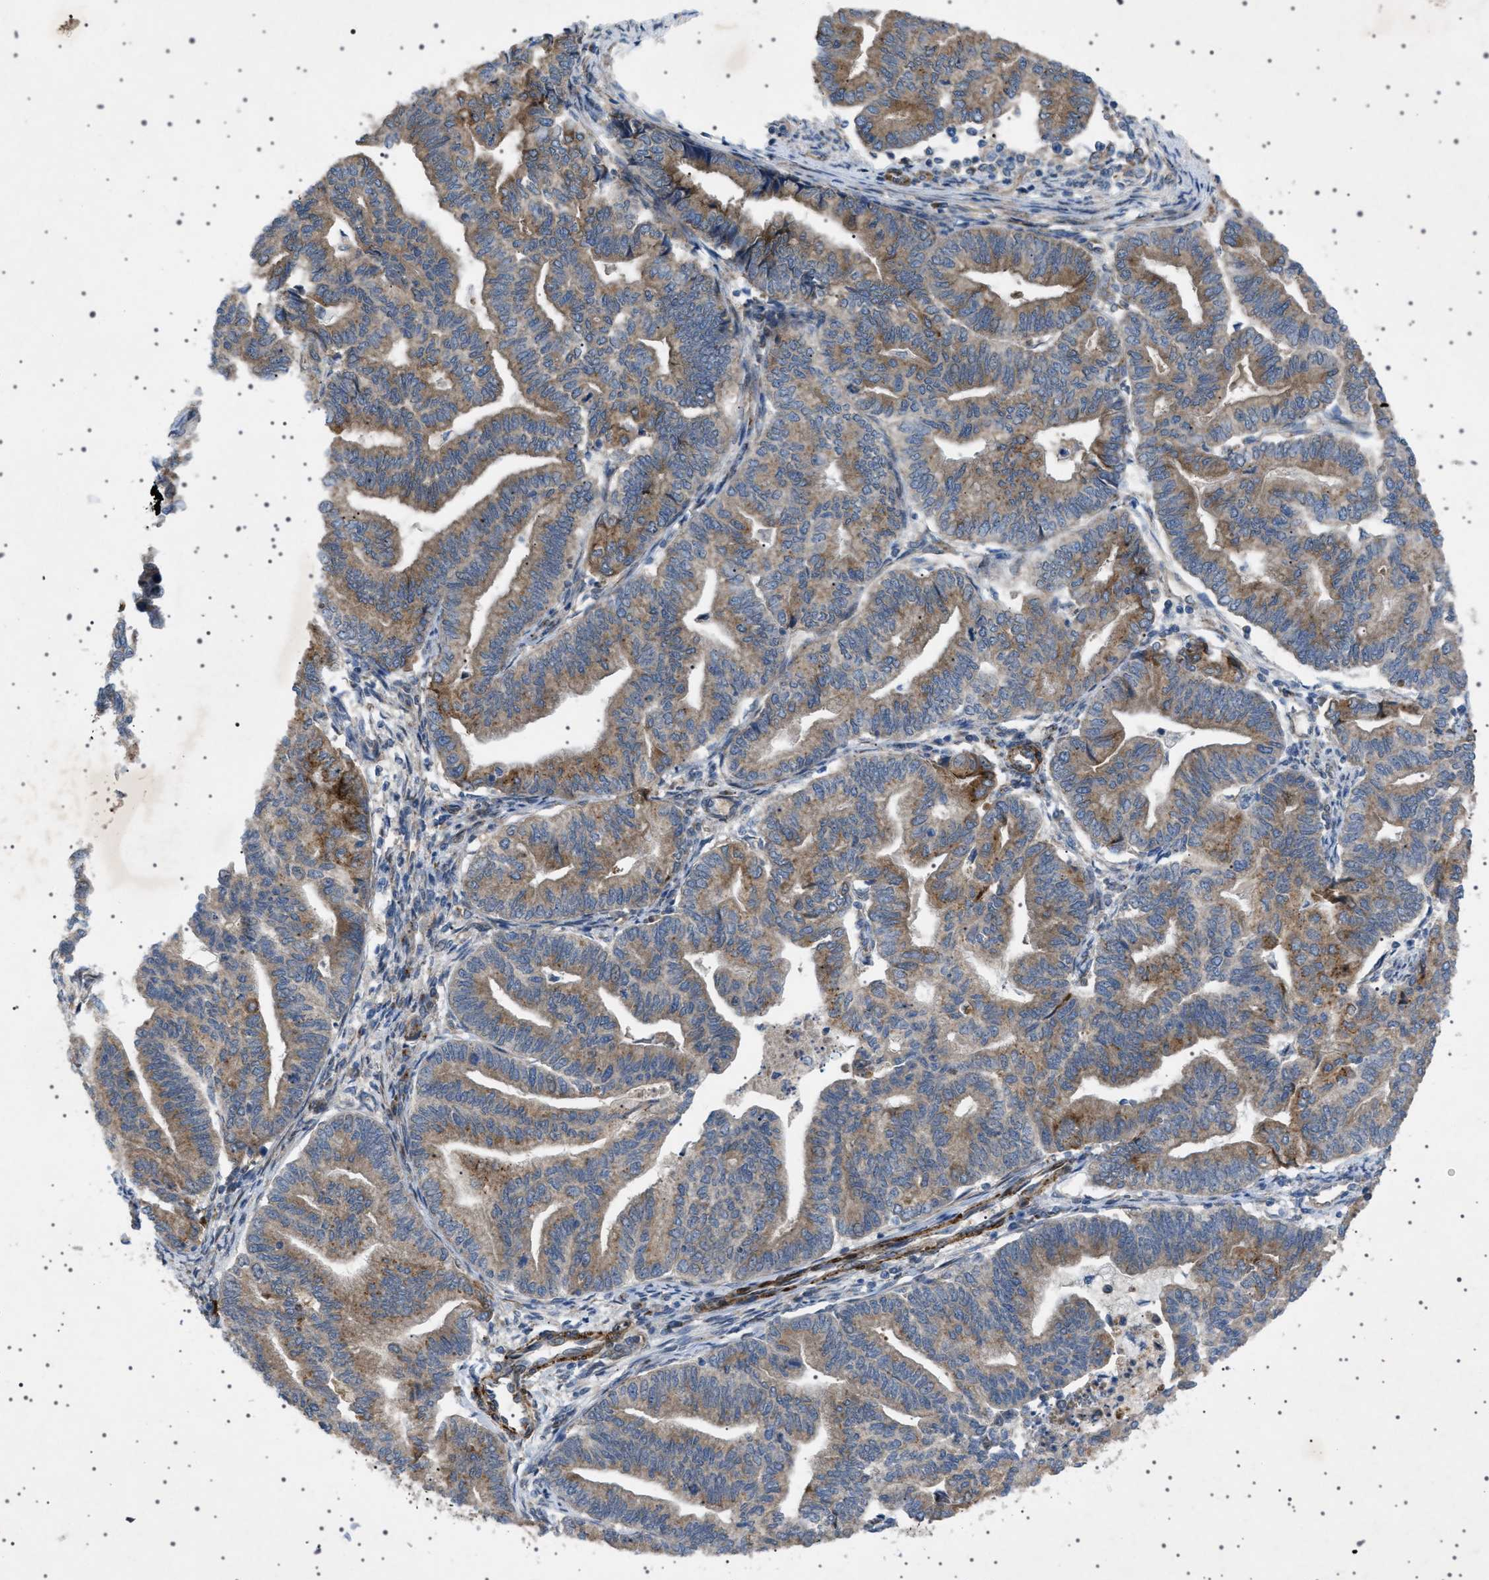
{"staining": {"intensity": "moderate", "quantity": ">75%", "location": "cytoplasmic/membranous"}, "tissue": "endometrial cancer", "cell_type": "Tumor cells", "image_type": "cancer", "snomed": [{"axis": "morphology", "description": "Adenocarcinoma, NOS"}, {"axis": "topography", "description": "Endometrium"}], "caption": "Protein staining of adenocarcinoma (endometrial) tissue exhibits moderate cytoplasmic/membranous staining in about >75% of tumor cells.", "gene": "CCDC186", "patient": {"sex": "female", "age": 79}}